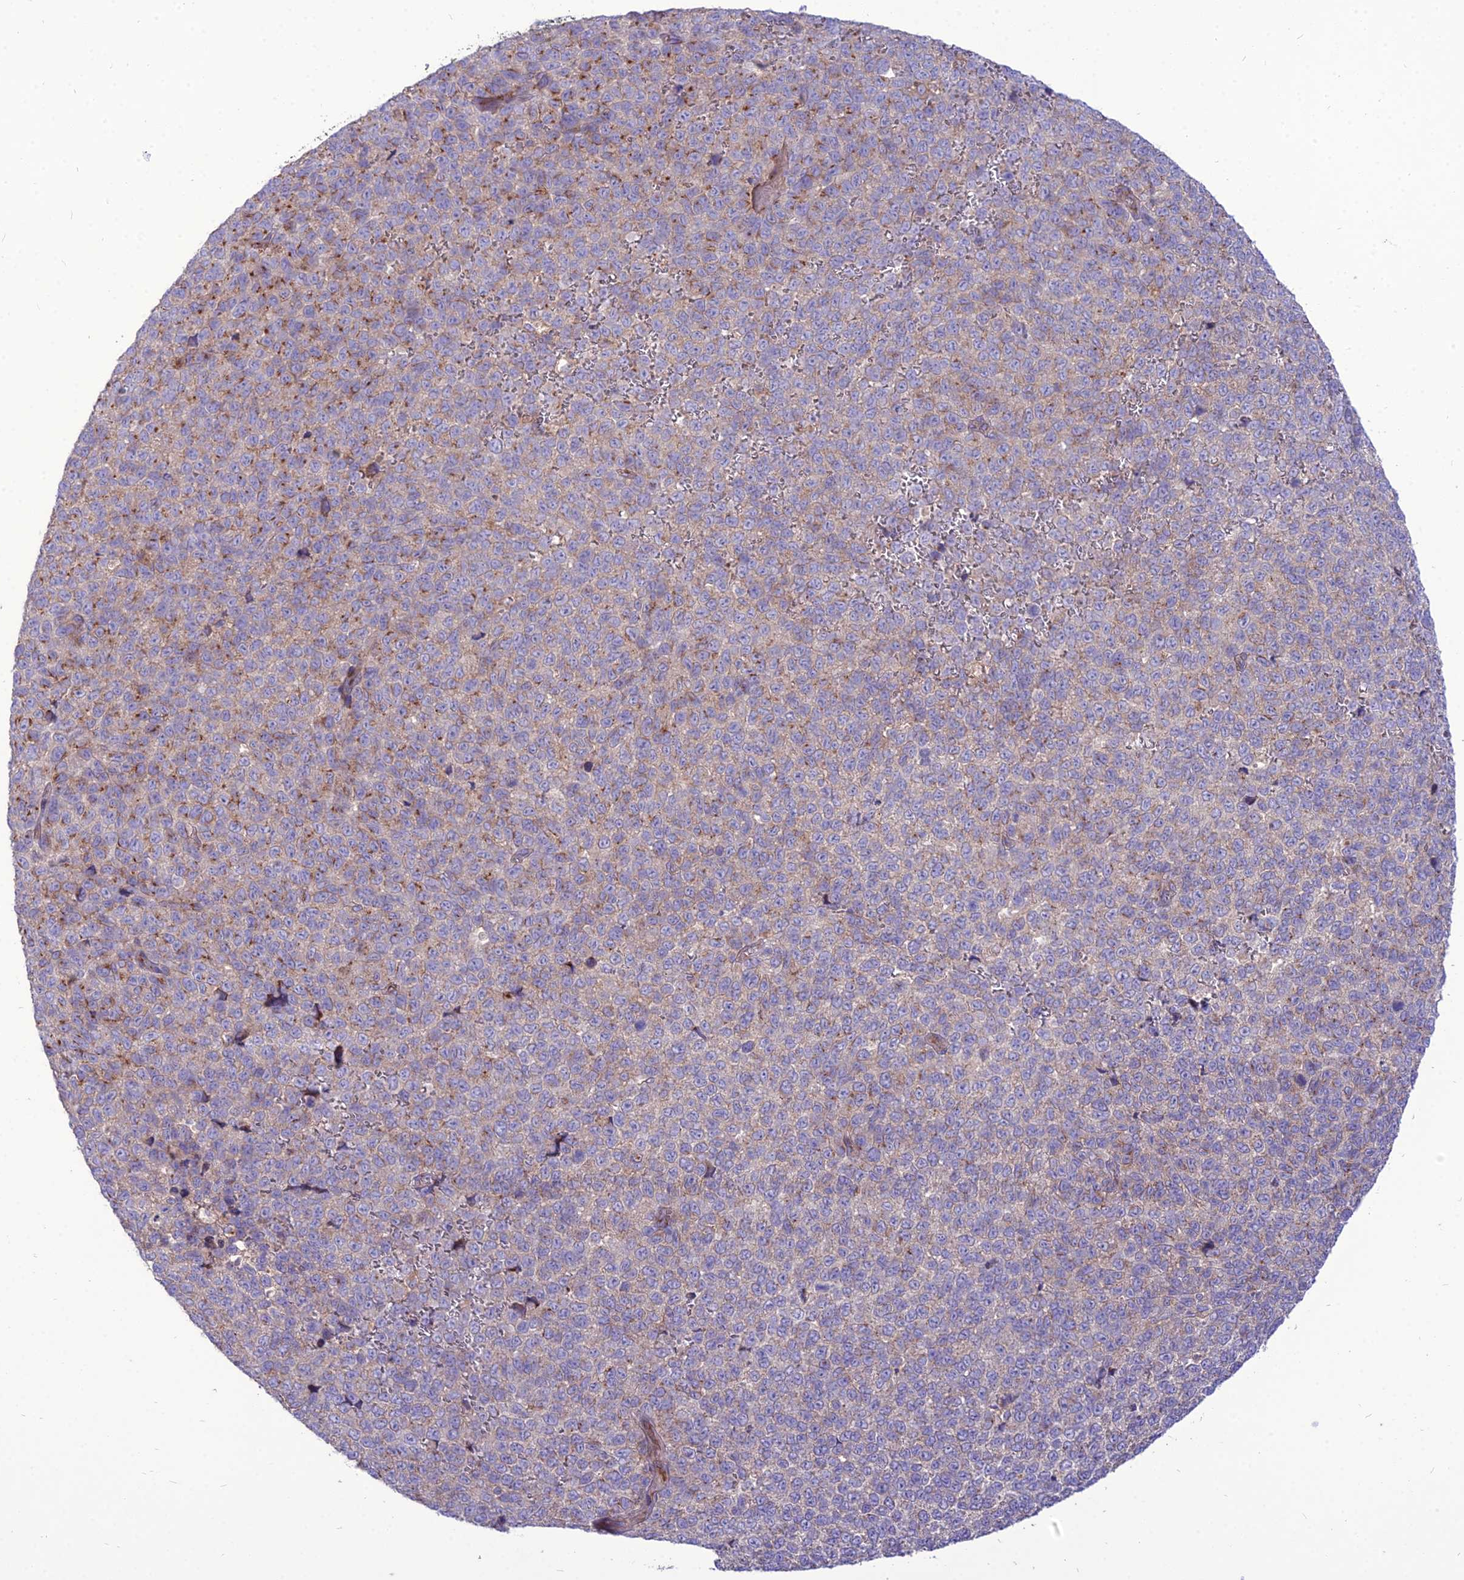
{"staining": {"intensity": "weak", "quantity": "<25%", "location": "cytoplasmic/membranous"}, "tissue": "melanoma", "cell_type": "Tumor cells", "image_type": "cancer", "snomed": [{"axis": "morphology", "description": "Malignant melanoma, NOS"}, {"axis": "topography", "description": "Nose, NOS"}], "caption": "A high-resolution image shows immunohistochemistry (IHC) staining of malignant melanoma, which demonstrates no significant positivity in tumor cells.", "gene": "SPRYD7", "patient": {"sex": "female", "age": 48}}